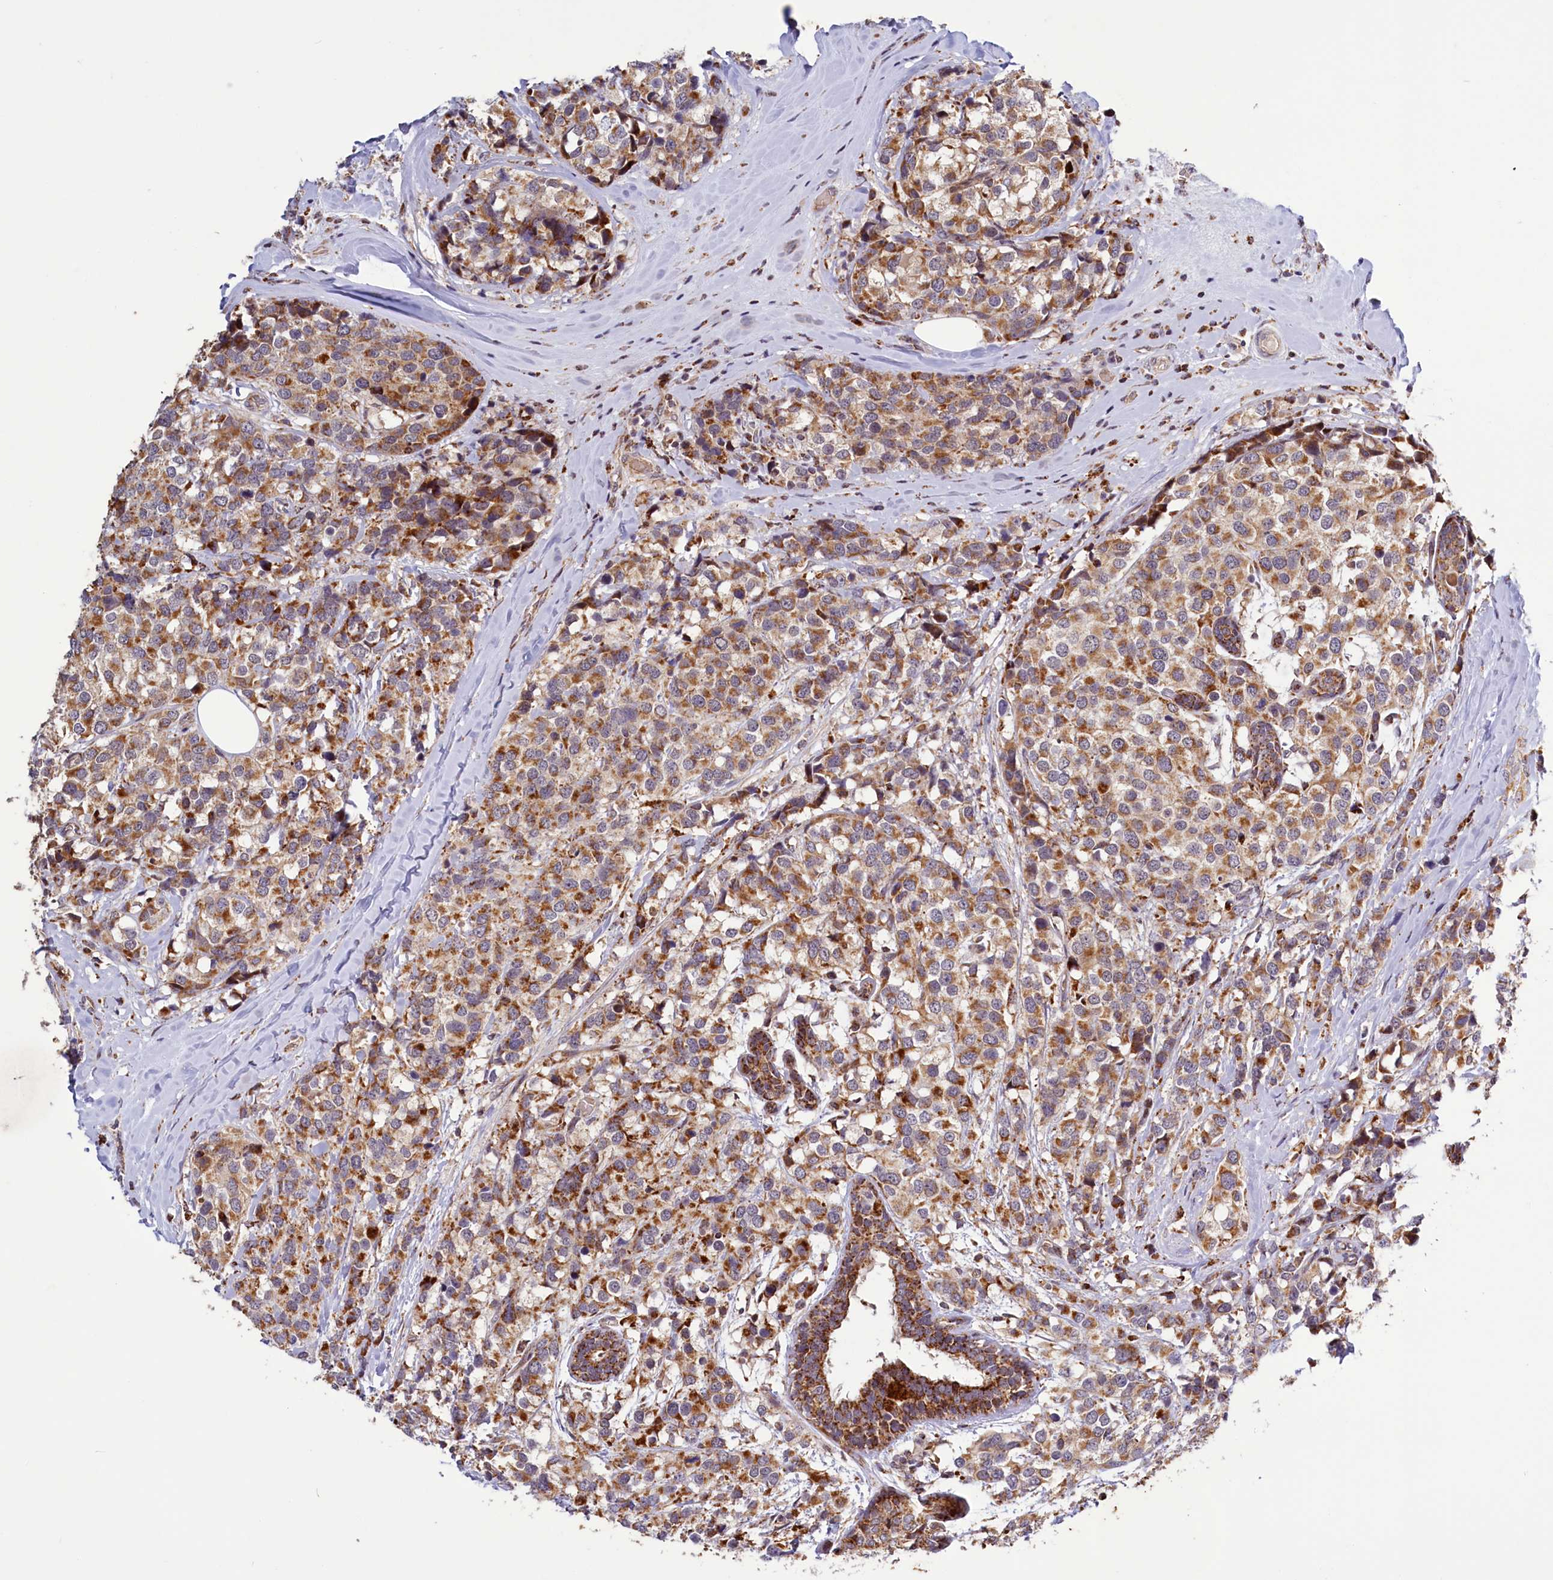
{"staining": {"intensity": "moderate", "quantity": ">75%", "location": "cytoplasmic/membranous"}, "tissue": "breast cancer", "cell_type": "Tumor cells", "image_type": "cancer", "snomed": [{"axis": "morphology", "description": "Lobular carcinoma"}, {"axis": "topography", "description": "Breast"}], "caption": "Protein staining exhibits moderate cytoplasmic/membranous positivity in approximately >75% of tumor cells in lobular carcinoma (breast).", "gene": "DYNC2H1", "patient": {"sex": "female", "age": 59}}